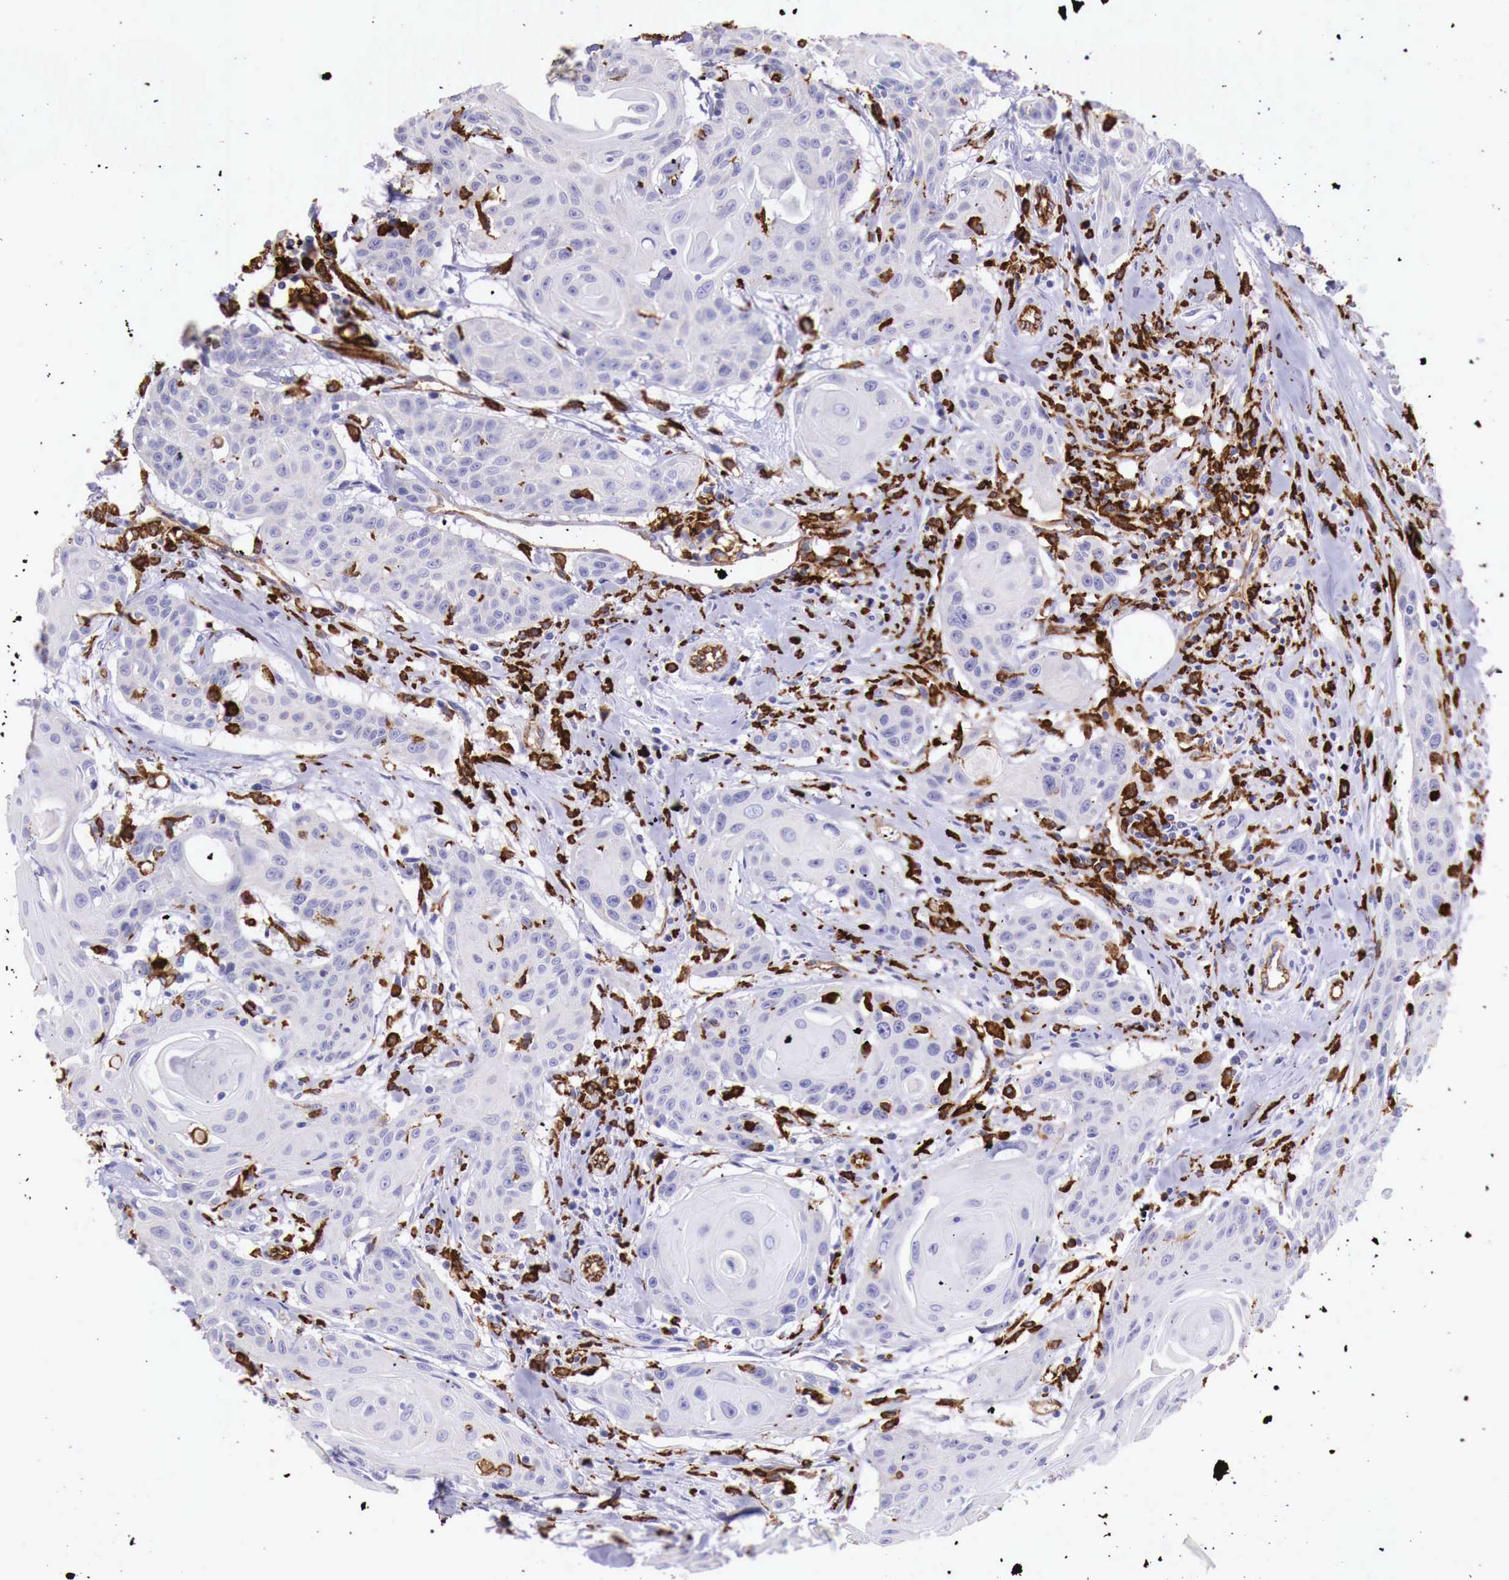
{"staining": {"intensity": "negative", "quantity": "none", "location": "none"}, "tissue": "head and neck cancer", "cell_type": "Tumor cells", "image_type": "cancer", "snomed": [{"axis": "morphology", "description": "Squamous cell carcinoma, NOS"}, {"axis": "morphology", "description": "Squamous cell carcinoma, metastatic, NOS"}, {"axis": "topography", "description": "Lymph node"}, {"axis": "topography", "description": "Salivary gland"}, {"axis": "topography", "description": "Head-Neck"}], "caption": "Micrograph shows no protein expression in tumor cells of head and neck cancer tissue.", "gene": "MSR1", "patient": {"sex": "female", "age": 74}}